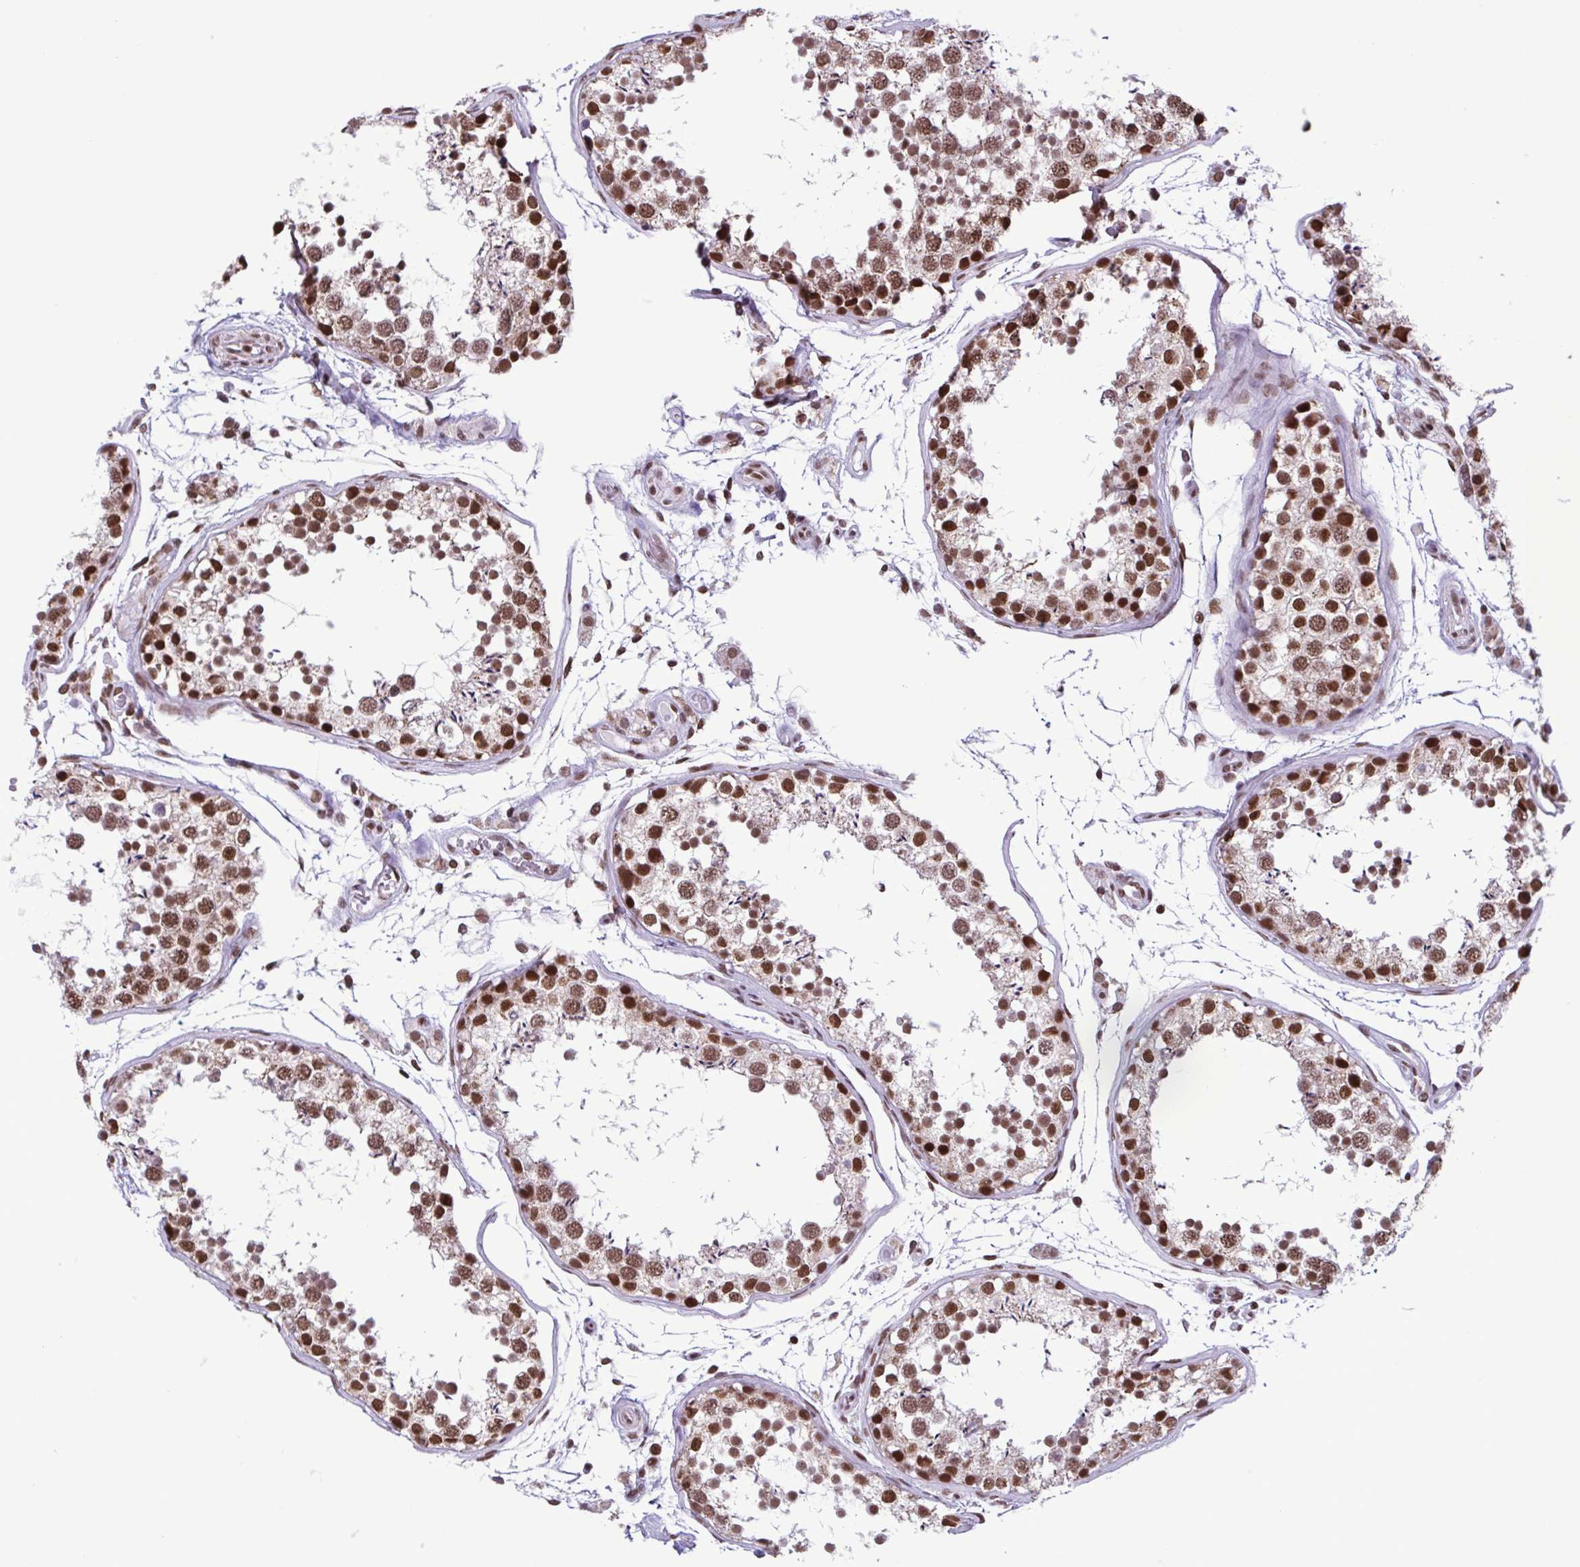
{"staining": {"intensity": "moderate", "quantity": ">75%", "location": "nuclear"}, "tissue": "testis", "cell_type": "Cells in seminiferous ducts", "image_type": "normal", "snomed": [{"axis": "morphology", "description": "Normal tissue, NOS"}, {"axis": "topography", "description": "Testis"}], "caption": "Cells in seminiferous ducts reveal moderate nuclear expression in approximately >75% of cells in unremarkable testis.", "gene": "TIMM21", "patient": {"sex": "male", "age": 29}}